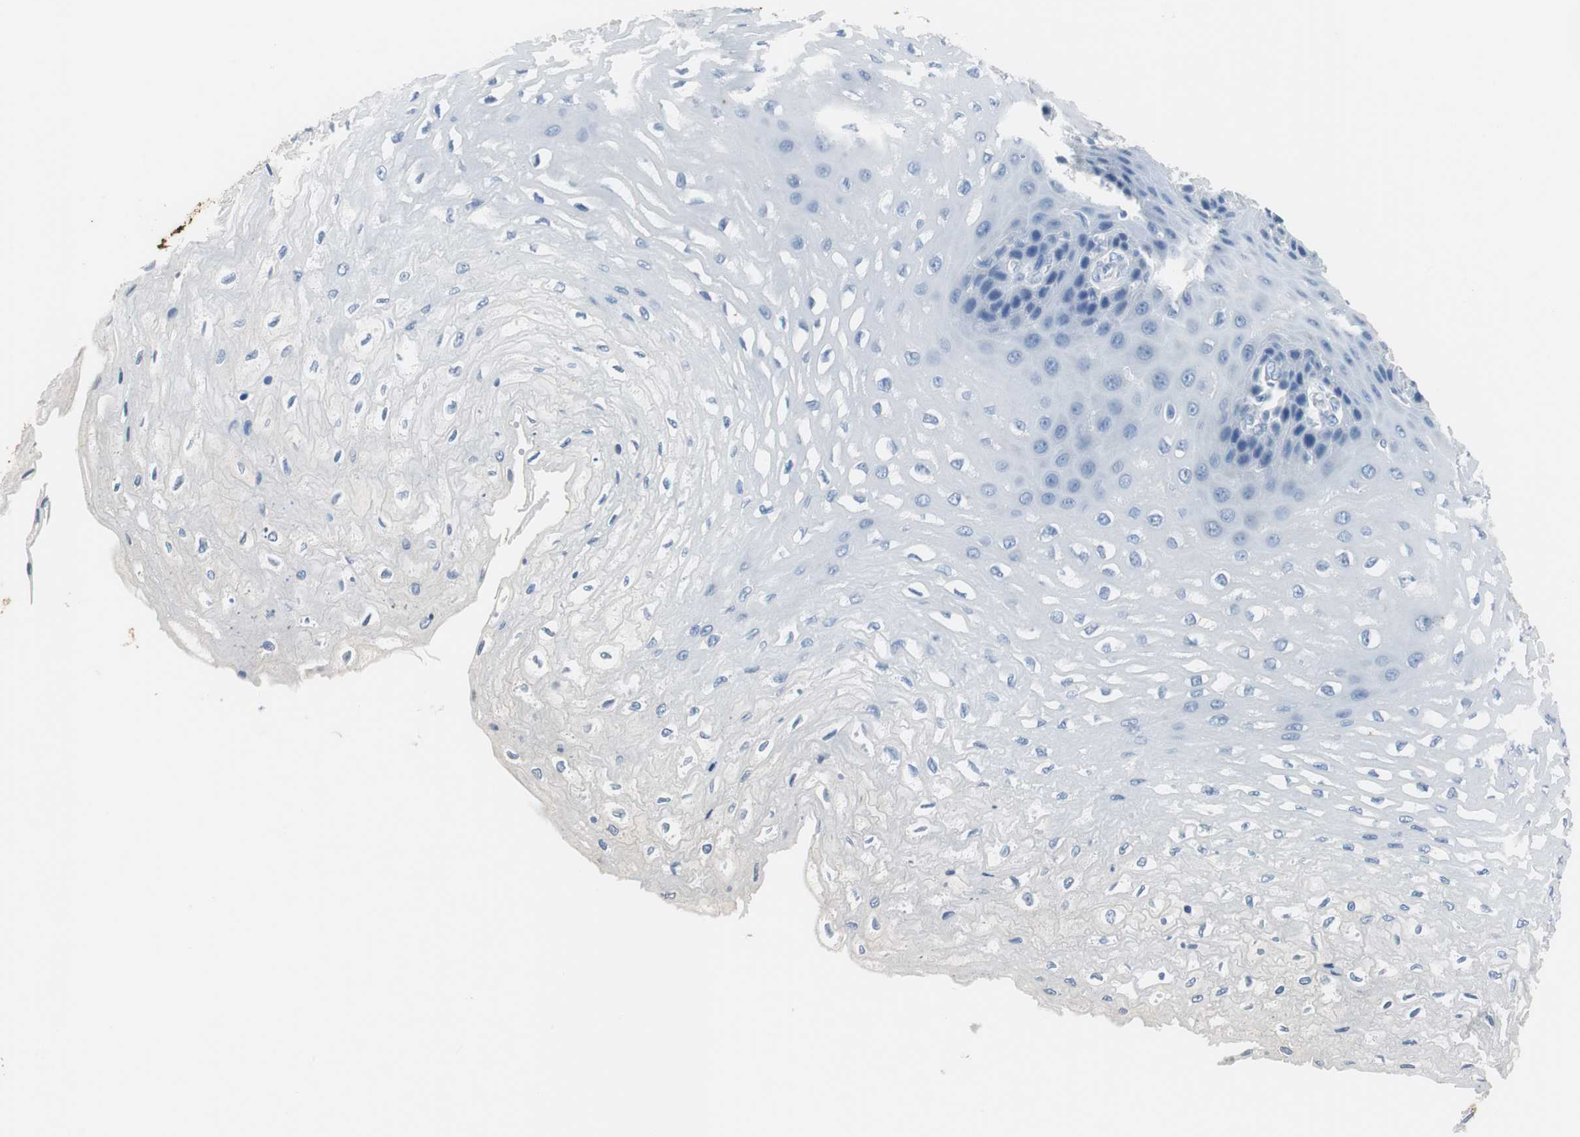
{"staining": {"intensity": "negative", "quantity": "none", "location": "none"}, "tissue": "esophagus", "cell_type": "Squamous epithelial cells", "image_type": "normal", "snomed": [{"axis": "morphology", "description": "Normal tissue, NOS"}, {"axis": "topography", "description": "Esophagus"}], "caption": "Immunohistochemical staining of unremarkable human esophagus reveals no significant expression in squamous epithelial cells.", "gene": "MUC7", "patient": {"sex": "female", "age": 72}}